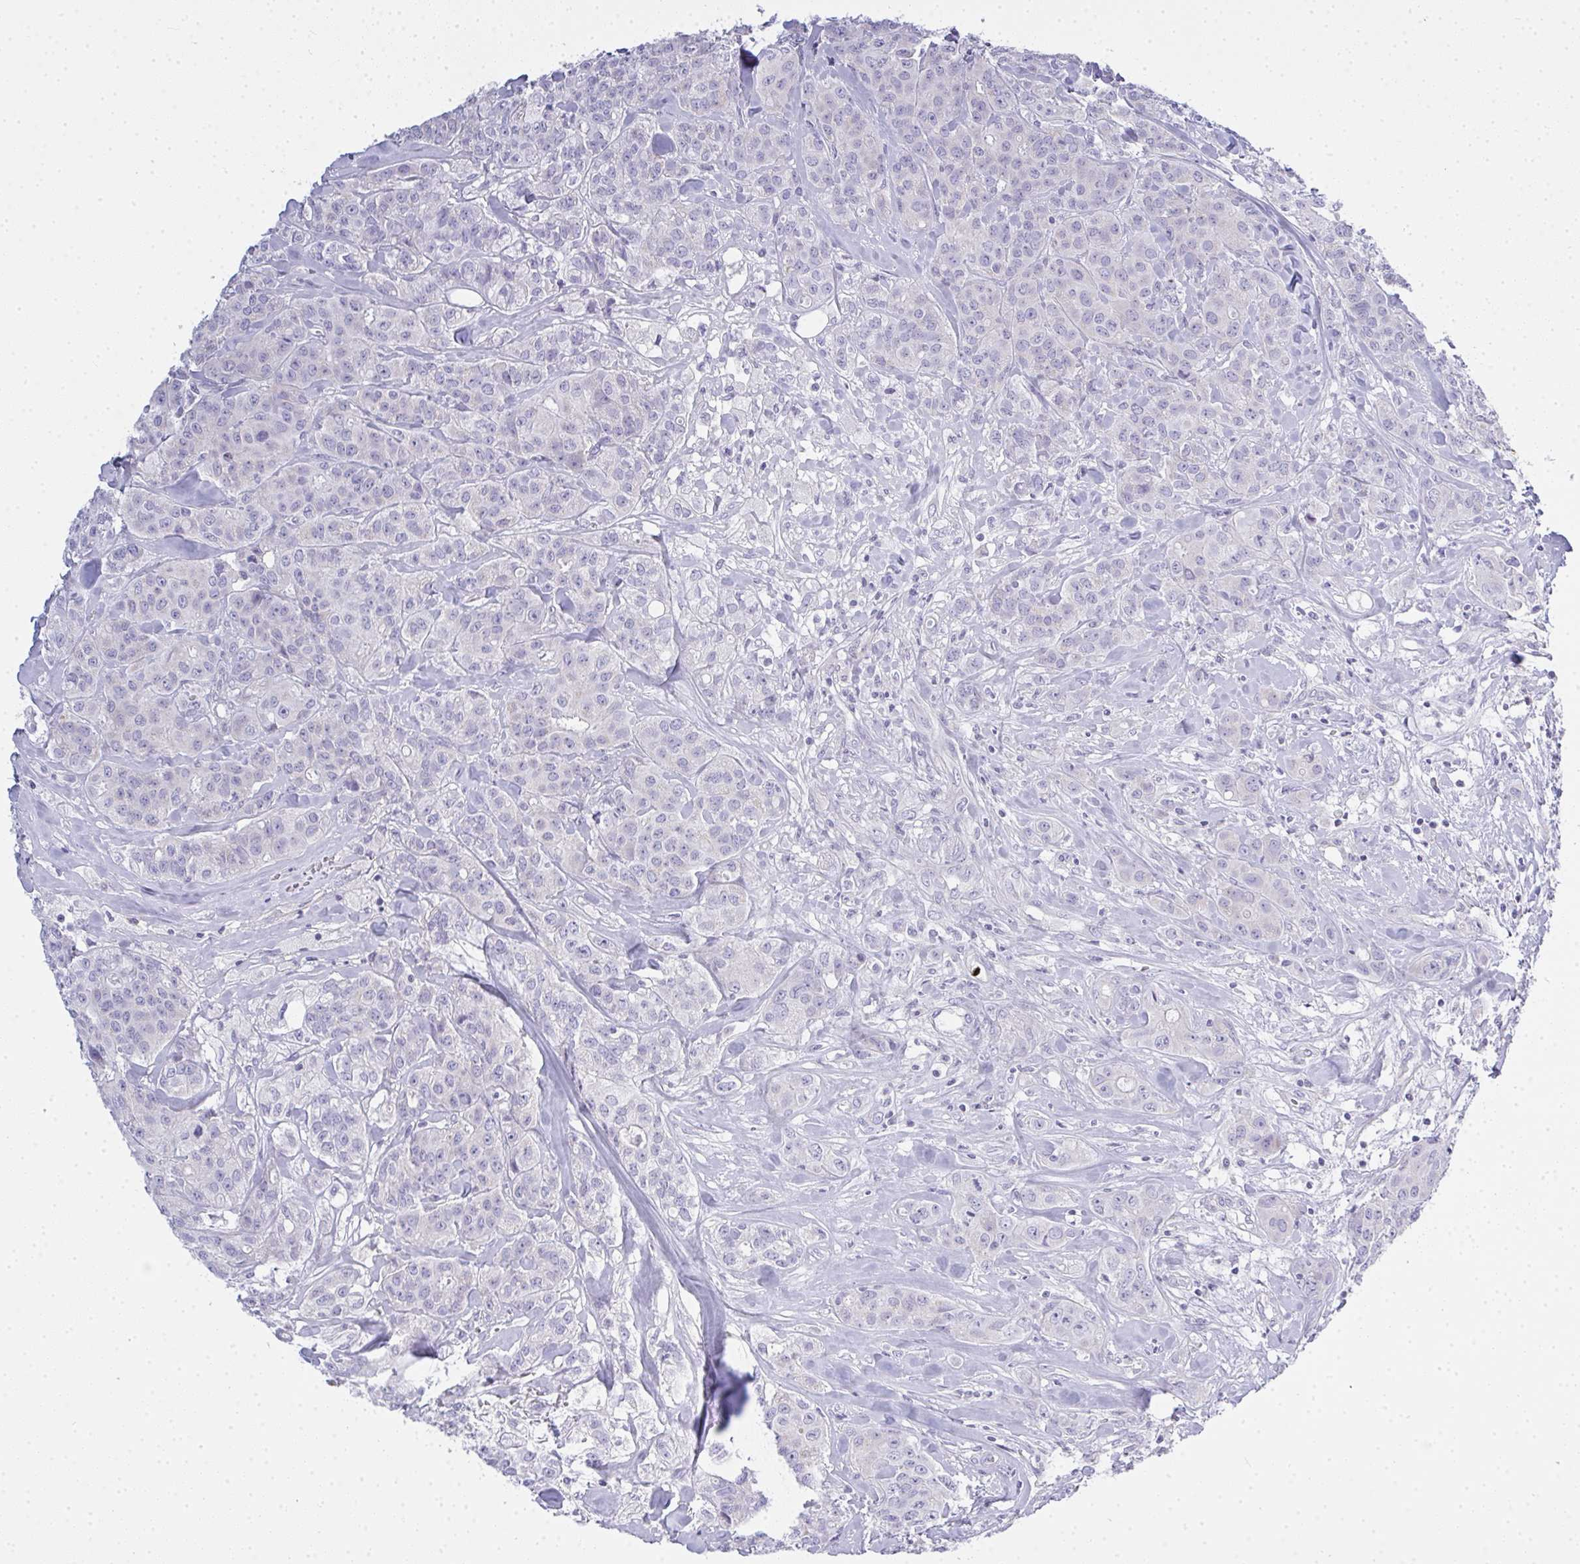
{"staining": {"intensity": "negative", "quantity": "none", "location": "none"}, "tissue": "breast cancer", "cell_type": "Tumor cells", "image_type": "cancer", "snomed": [{"axis": "morphology", "description": "Normal tissue, NOS"}, {"axis": "morphology", "description": "Duct carcinoma"}, {"axis": "topography", "description": "Breast"}], "caption": "This photomicrograph is of breast cancer stained with IHC to label a protein in brown with the nuclei are counter-stained blue. There is no staining in tumor cells.", "gene": "GSDMB", "patient": {"sex": "female", "age": 43}}